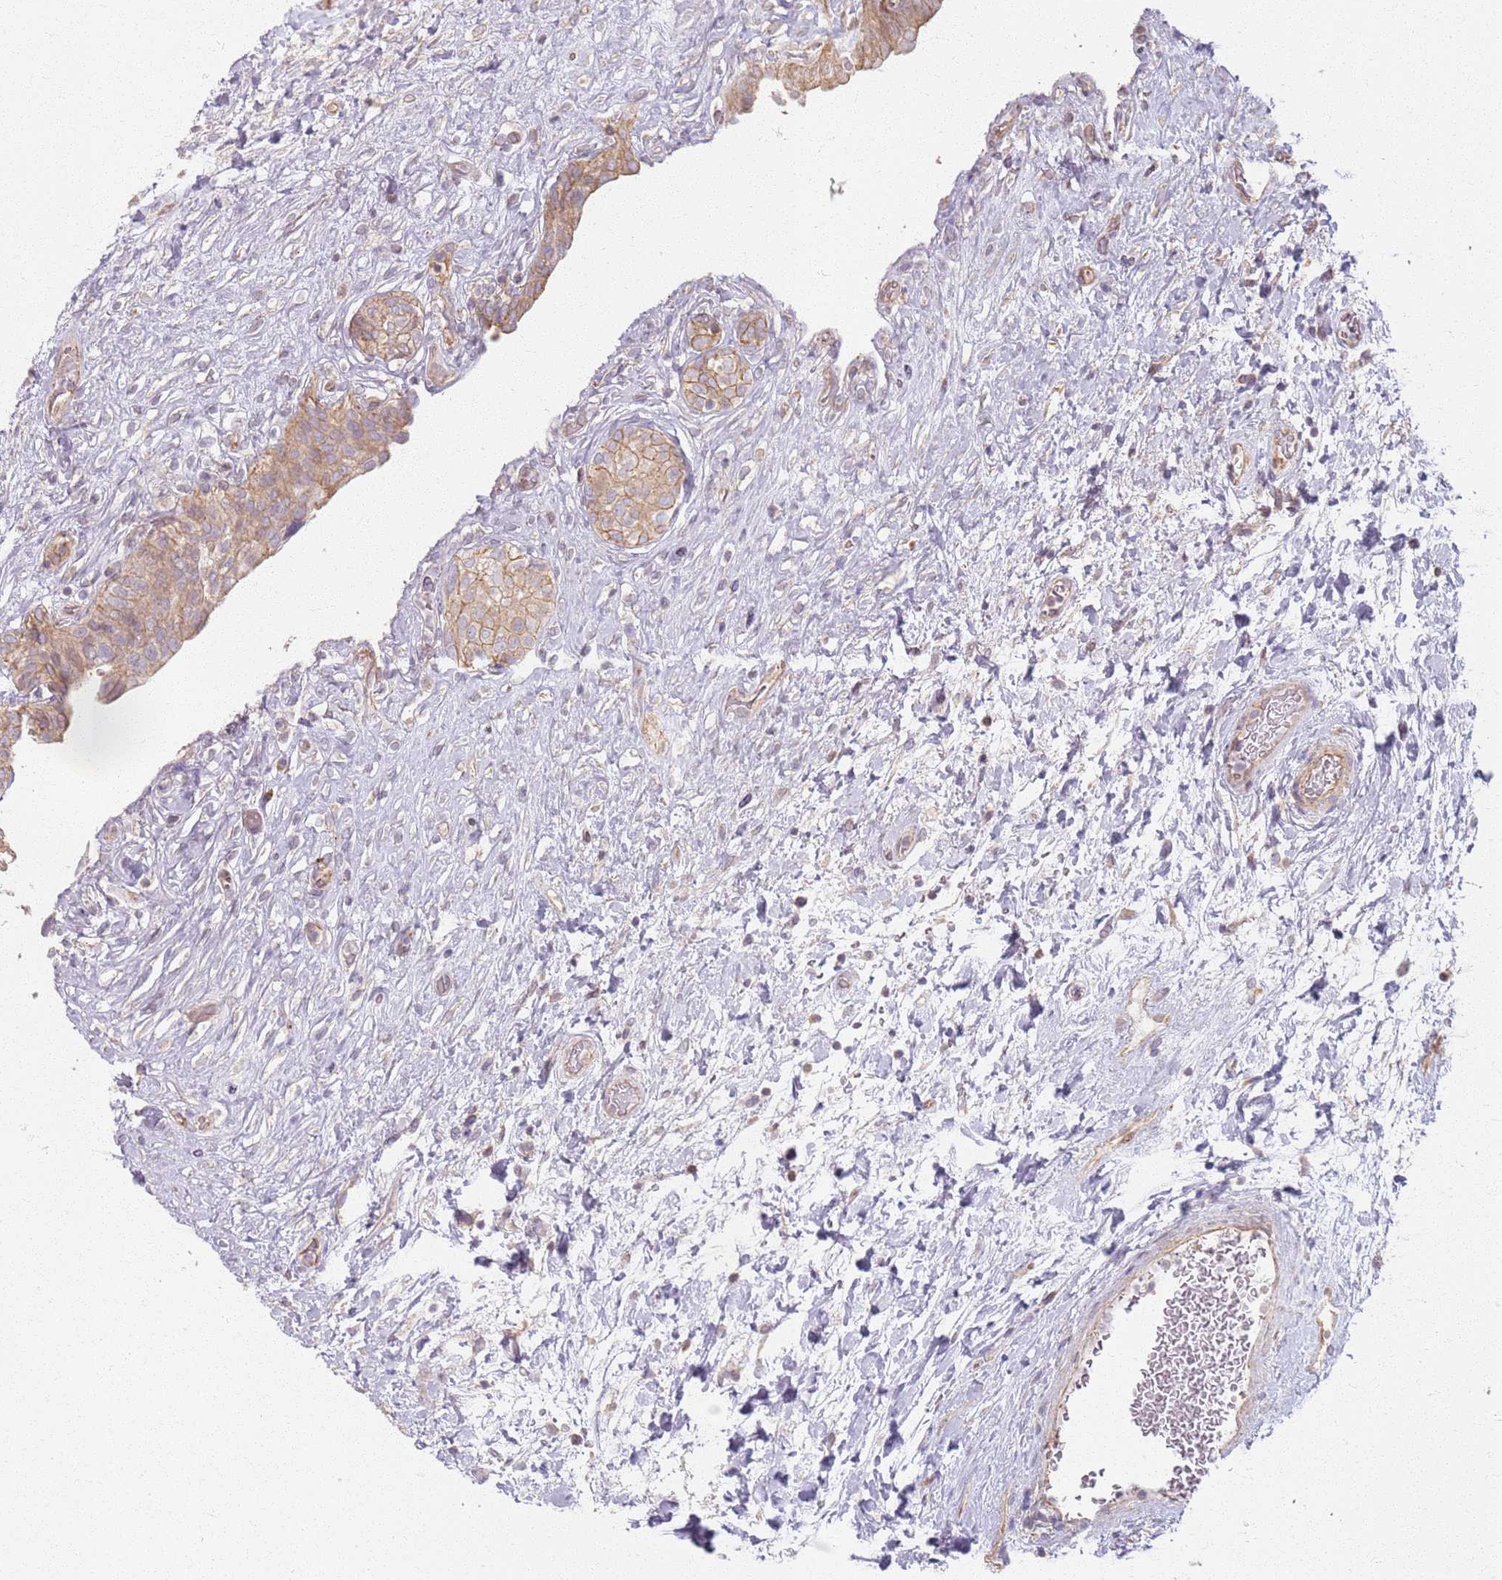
{"staining": {"intensity": "weak", "quantity": ">75%", "location": "cytoplasmic/membranous,nuclear"}, "tissue": "urinary bladder", "cell_type": "Urothelial cells", "image_type": "normal", "snomed": [{"axis": "morphology", "description": "Normal tissue, NOS"}, {"axis": "topography", "description": "Urinary bladder"}], "caption": "Protein analysis of unremarkable urinary bladder shows weak cytoplasmic/membranous,nuclear expression in approximately >75% of urothelial cells.", "gene": "KCNA5", "patient": {"sex": "male", "age": 74}}